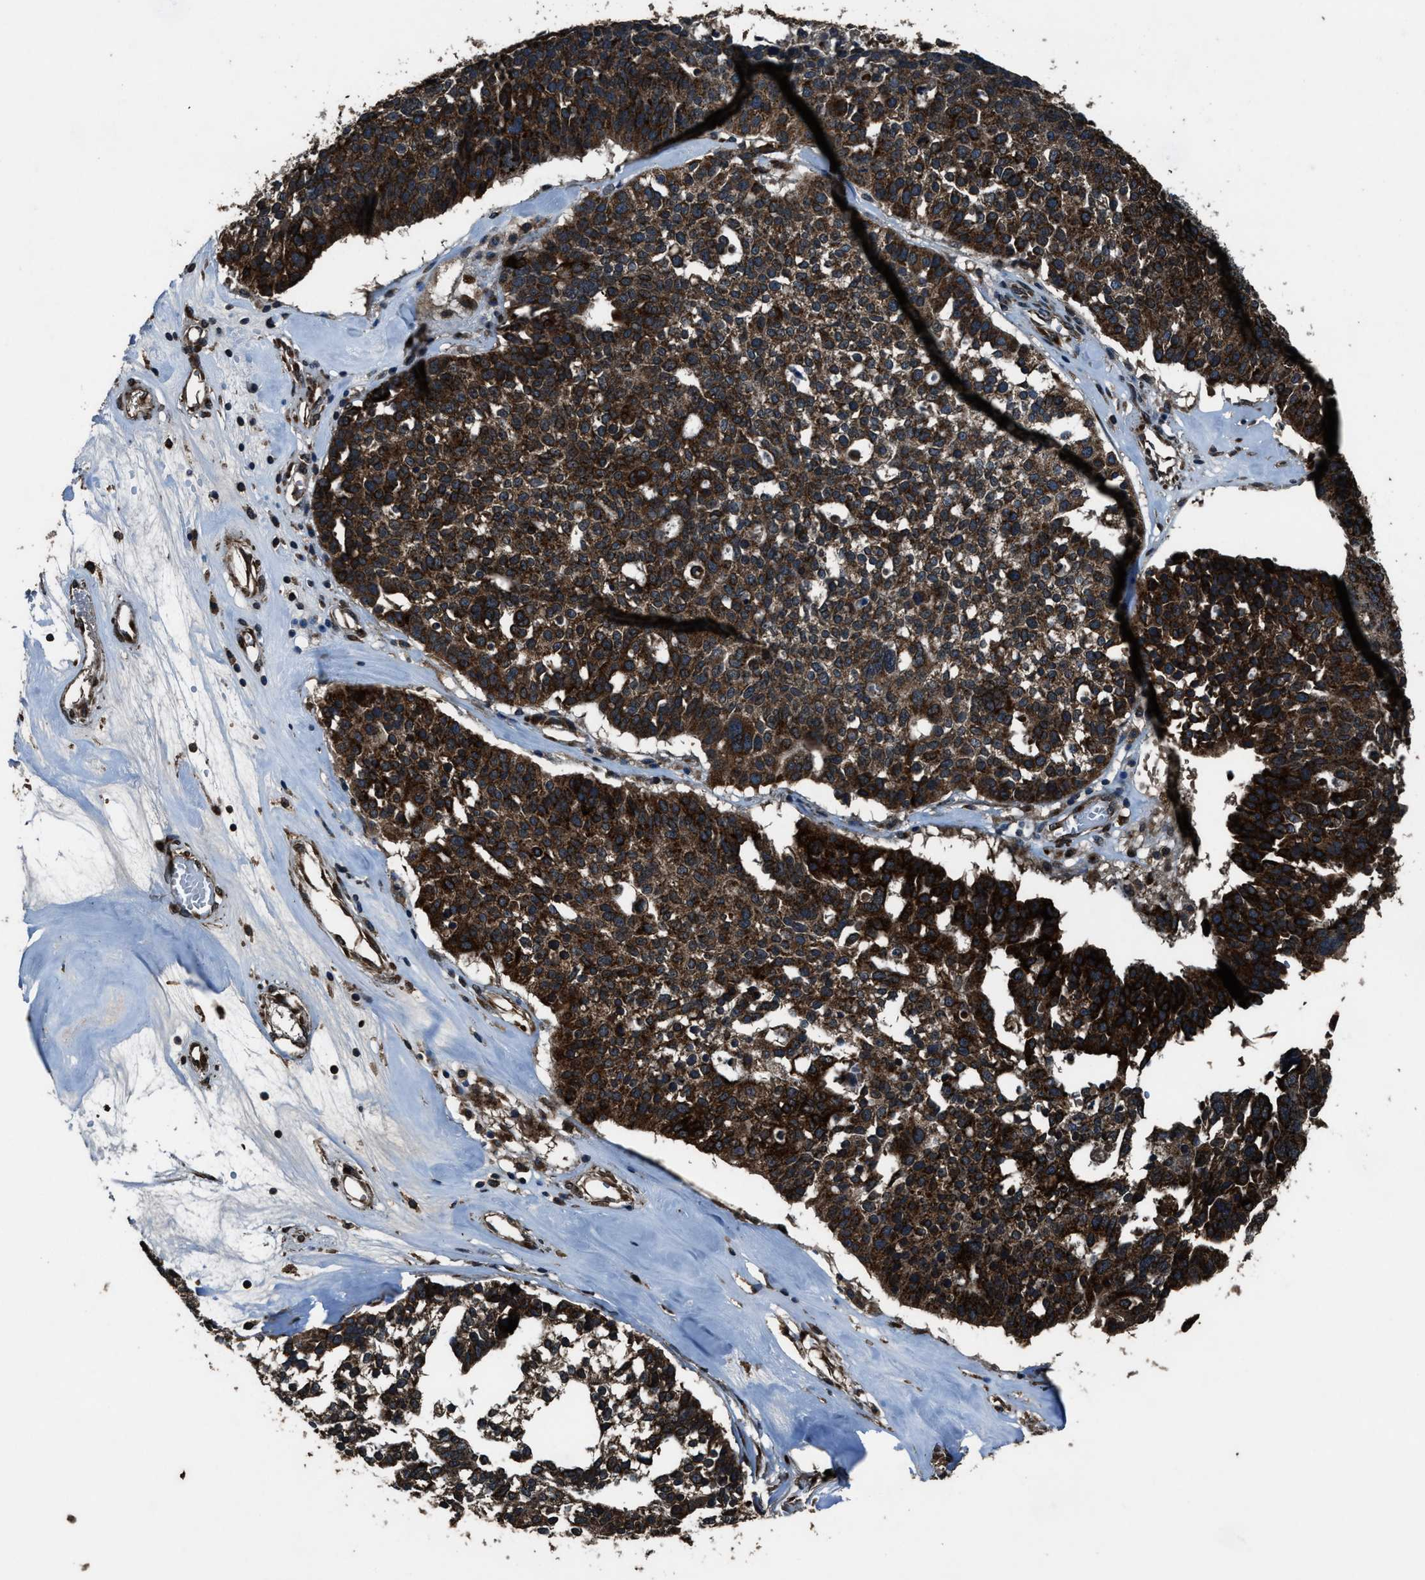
{"staining": {"intensity": "strong", "quantity": "25%-75%", "location": "cytoplasmic/membranous"}, "tissue": "ovarian cancer", "cell_type": "Tumor cells", "image_type": "cancer", "snomed": [{"axis": "morphology", "description": "Cystadenocarcinoma, serous, NOS"}, {"axis": "topography", "description": "Ovary"}], "caption": "A high-resolution photomicrograph shows immunohistochemistry (IHC) staining of serous cystadenocarcinoma (ovarian), which shows strong cytoplasmic/membranous positivity in approximately 25%-75% of tumor cells. The protein of interest is stained brown, and the nuclei are stained in blue (DAB IHC with brightfield microscopy, high magnification).", "gene": "SLC38A10", "patient": {"sex": "female", "age": 59}}